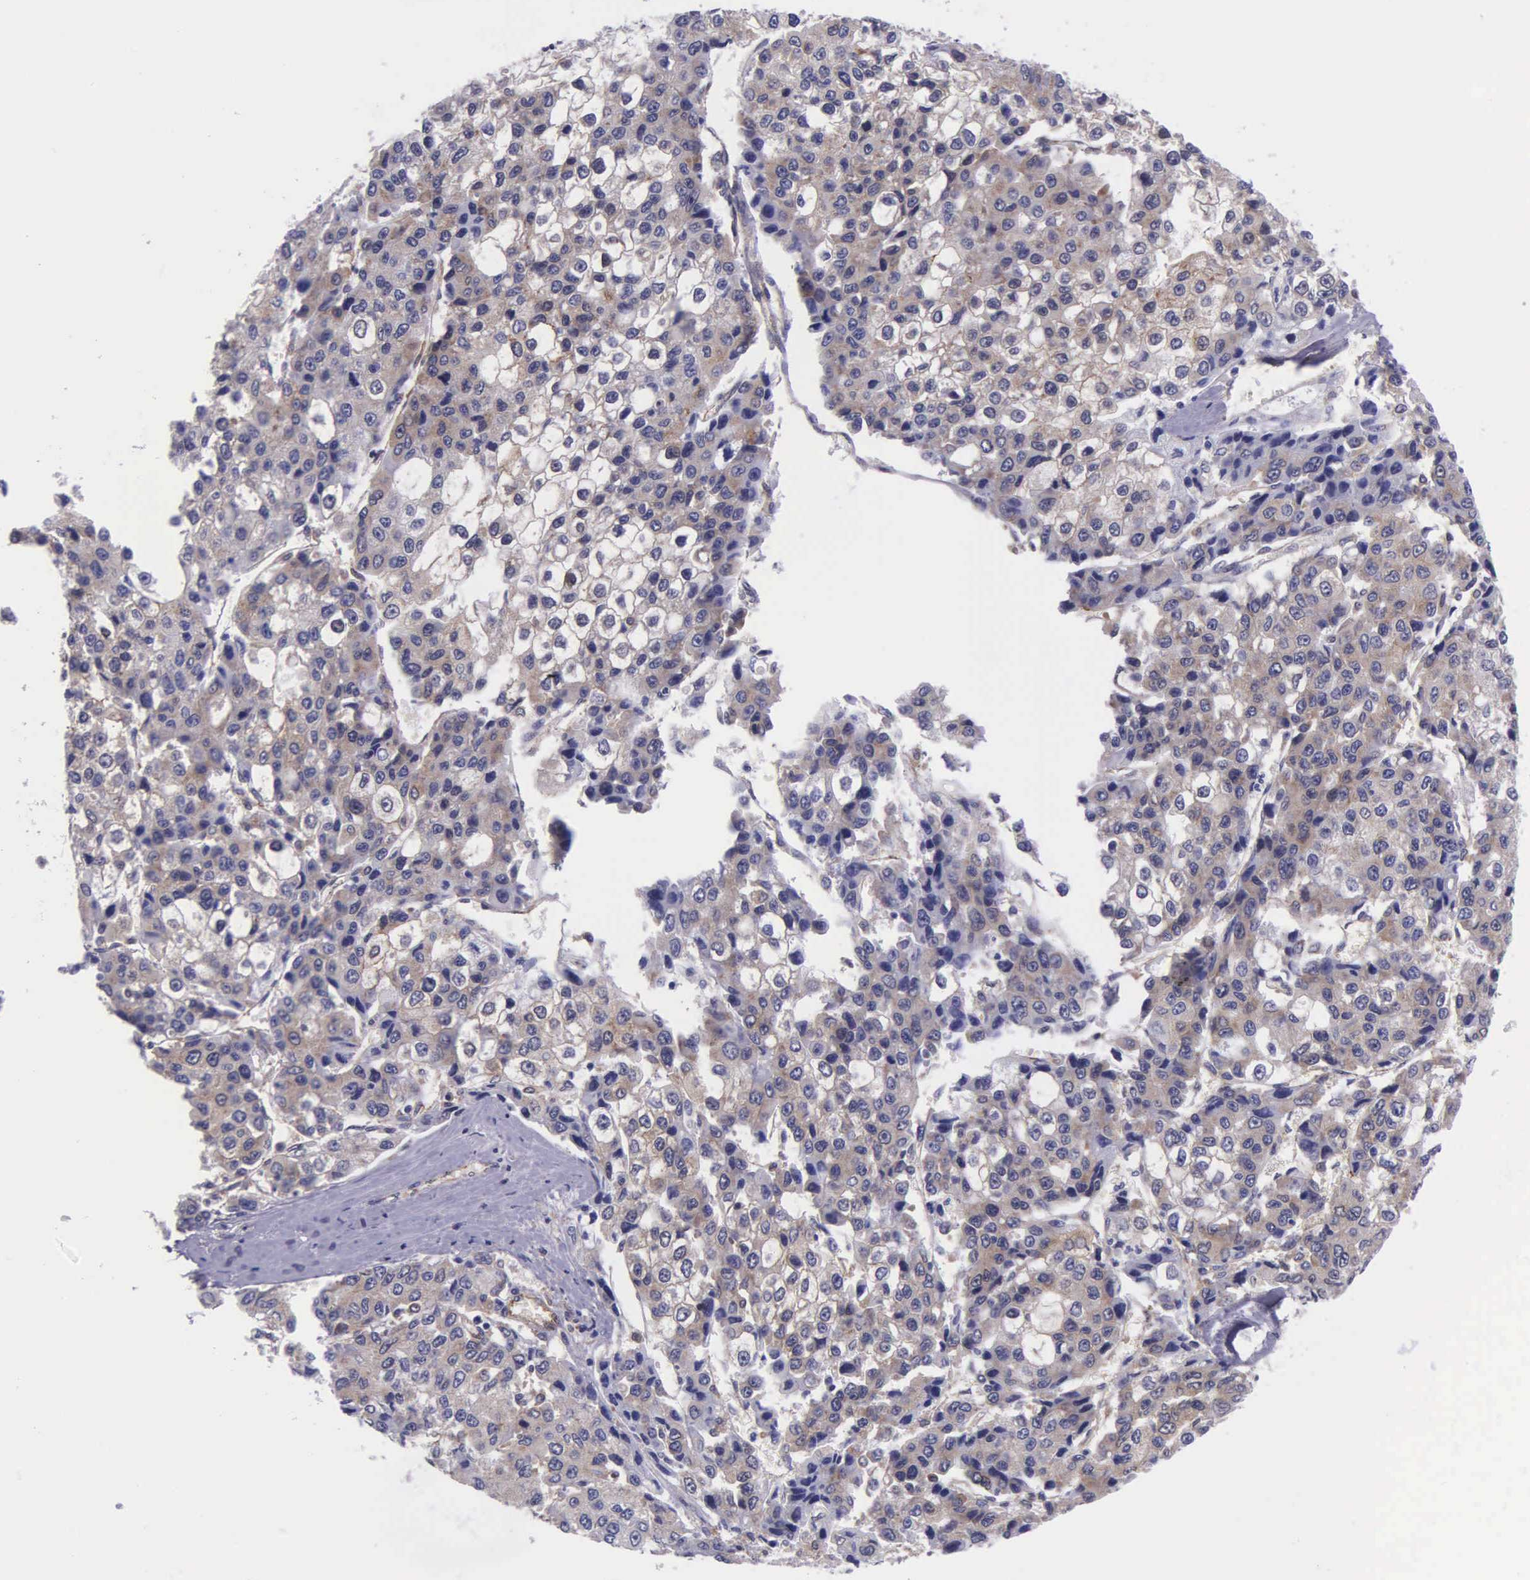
{"staining": {"intensity": "weak", "quantity": ">75%", "location": "cytoplasmic/membranous"}, "tissue": "liver cancer", "cell_type": "Tumor cells", "image_type": "cancer", "snomed": [{"axis": "morphology", "description": "Carcinoma, Hepatocellular, NOS"}, {"axis": "topography", "description": "Liver"}], "caption": "This image displays liver hepatocellular carcinoma stained with immunohistochemistry (IHC) to label a protein in brown. The cytoplasmic/membranous of tumor cells show weak positivity for the protein. Nuclei are counter-stained blue.", "gene": "GMPR2", "patient": {"sex": "female", "age": 66}}